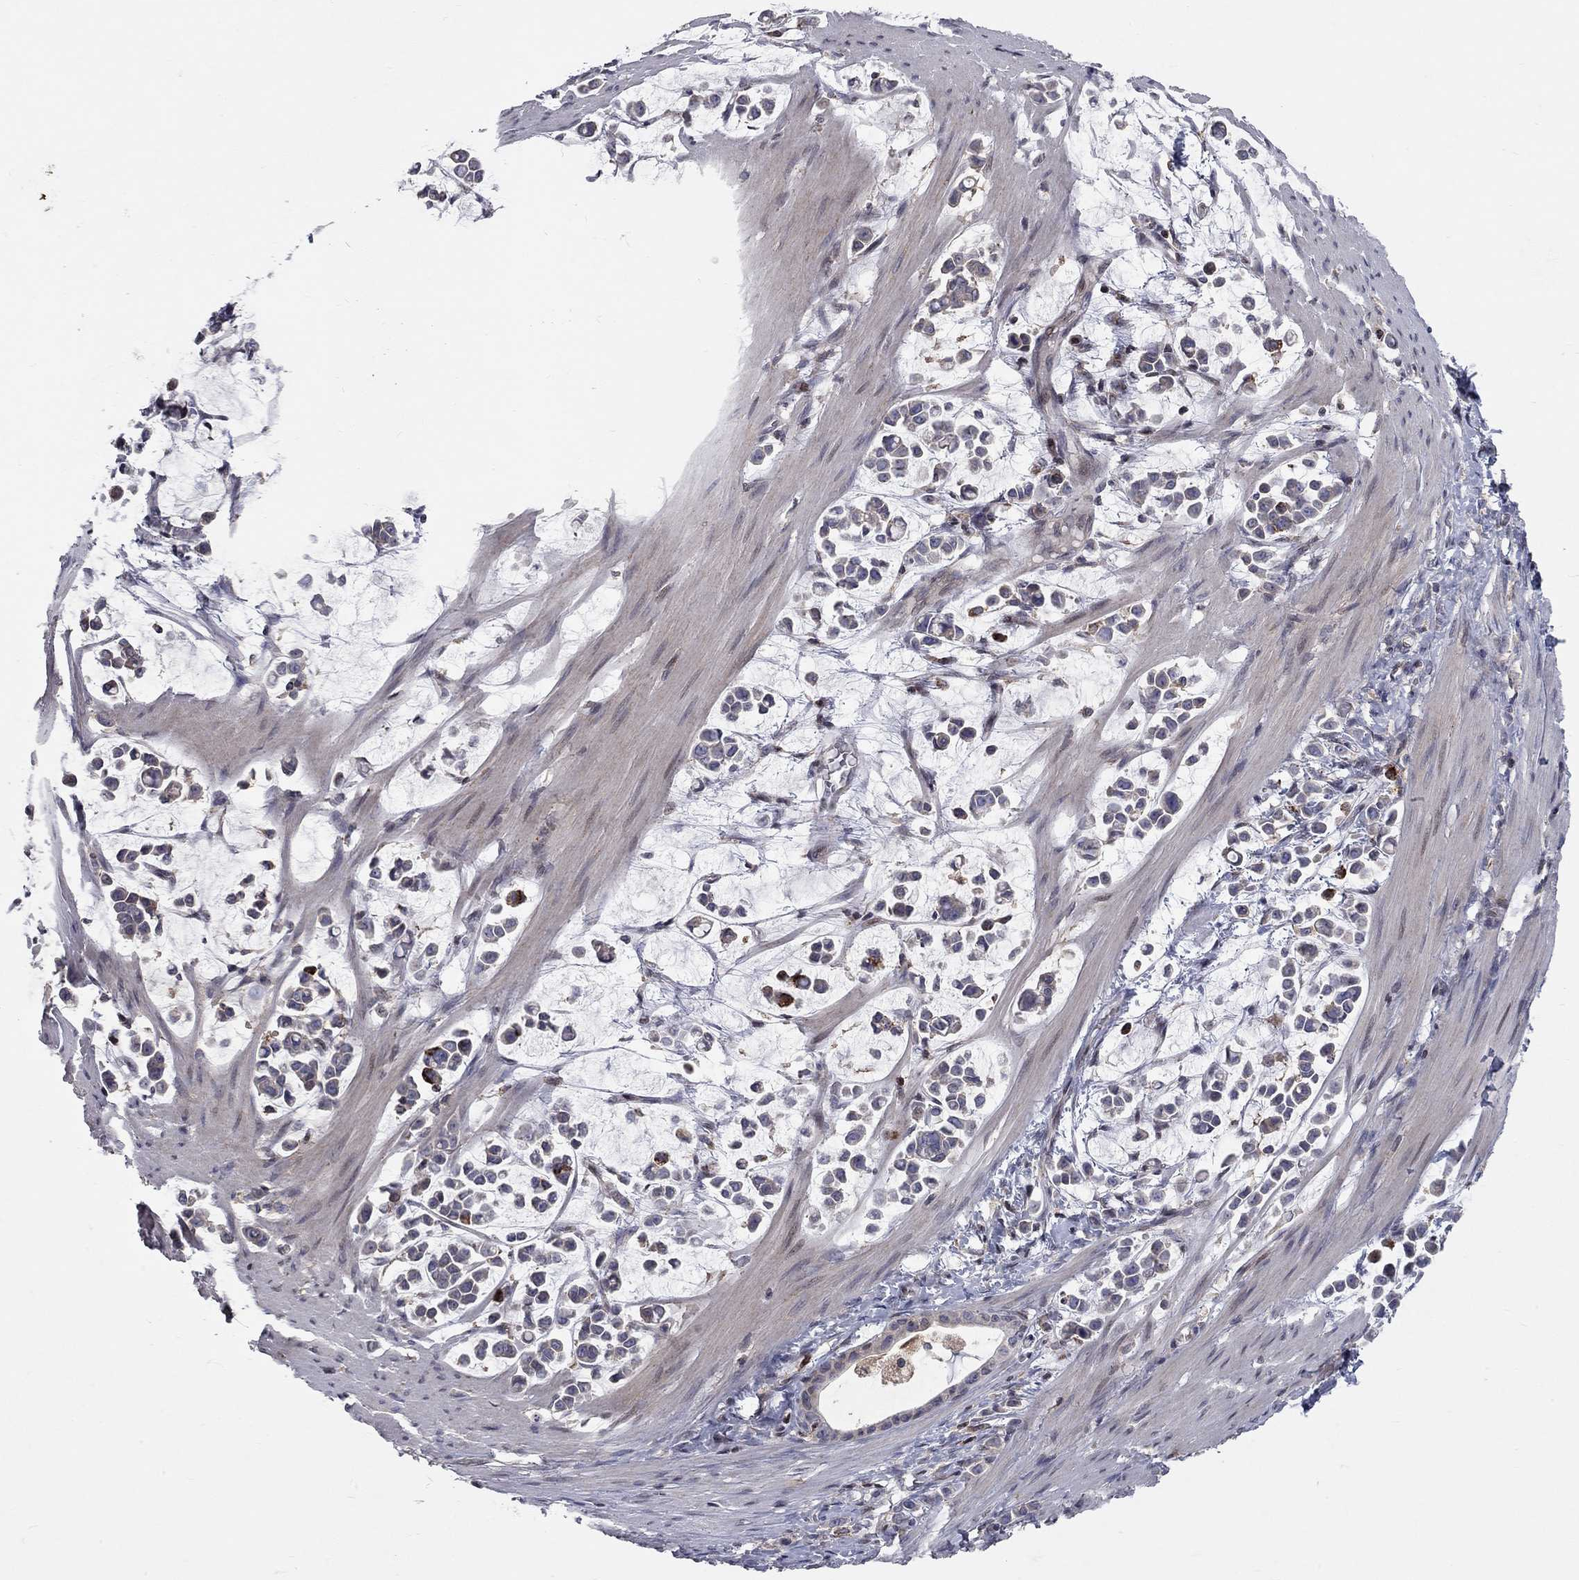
{"staining": {"intensity": "strong", "quantity": "<25%", "location": "cytoplasmic/membranous"}, "tissue": "stomach cancer", "cell_type": "Tumor cells", "image_type": "cancer", "snomed": [{"axis": "morphology", "description": "Adenocarcinoma, NOS"}, {"axis": "topography", "description": "Stomach"}], "caption": "Immunohistochemistry (IHC) of human adenocarcinoma (stomach) demonstrates medium levels of strong cytoplasmic/membranous expression in about <25% of tumor cells.", "gene": "ERN2", "patient": {"sex": "male", "age": 82}}